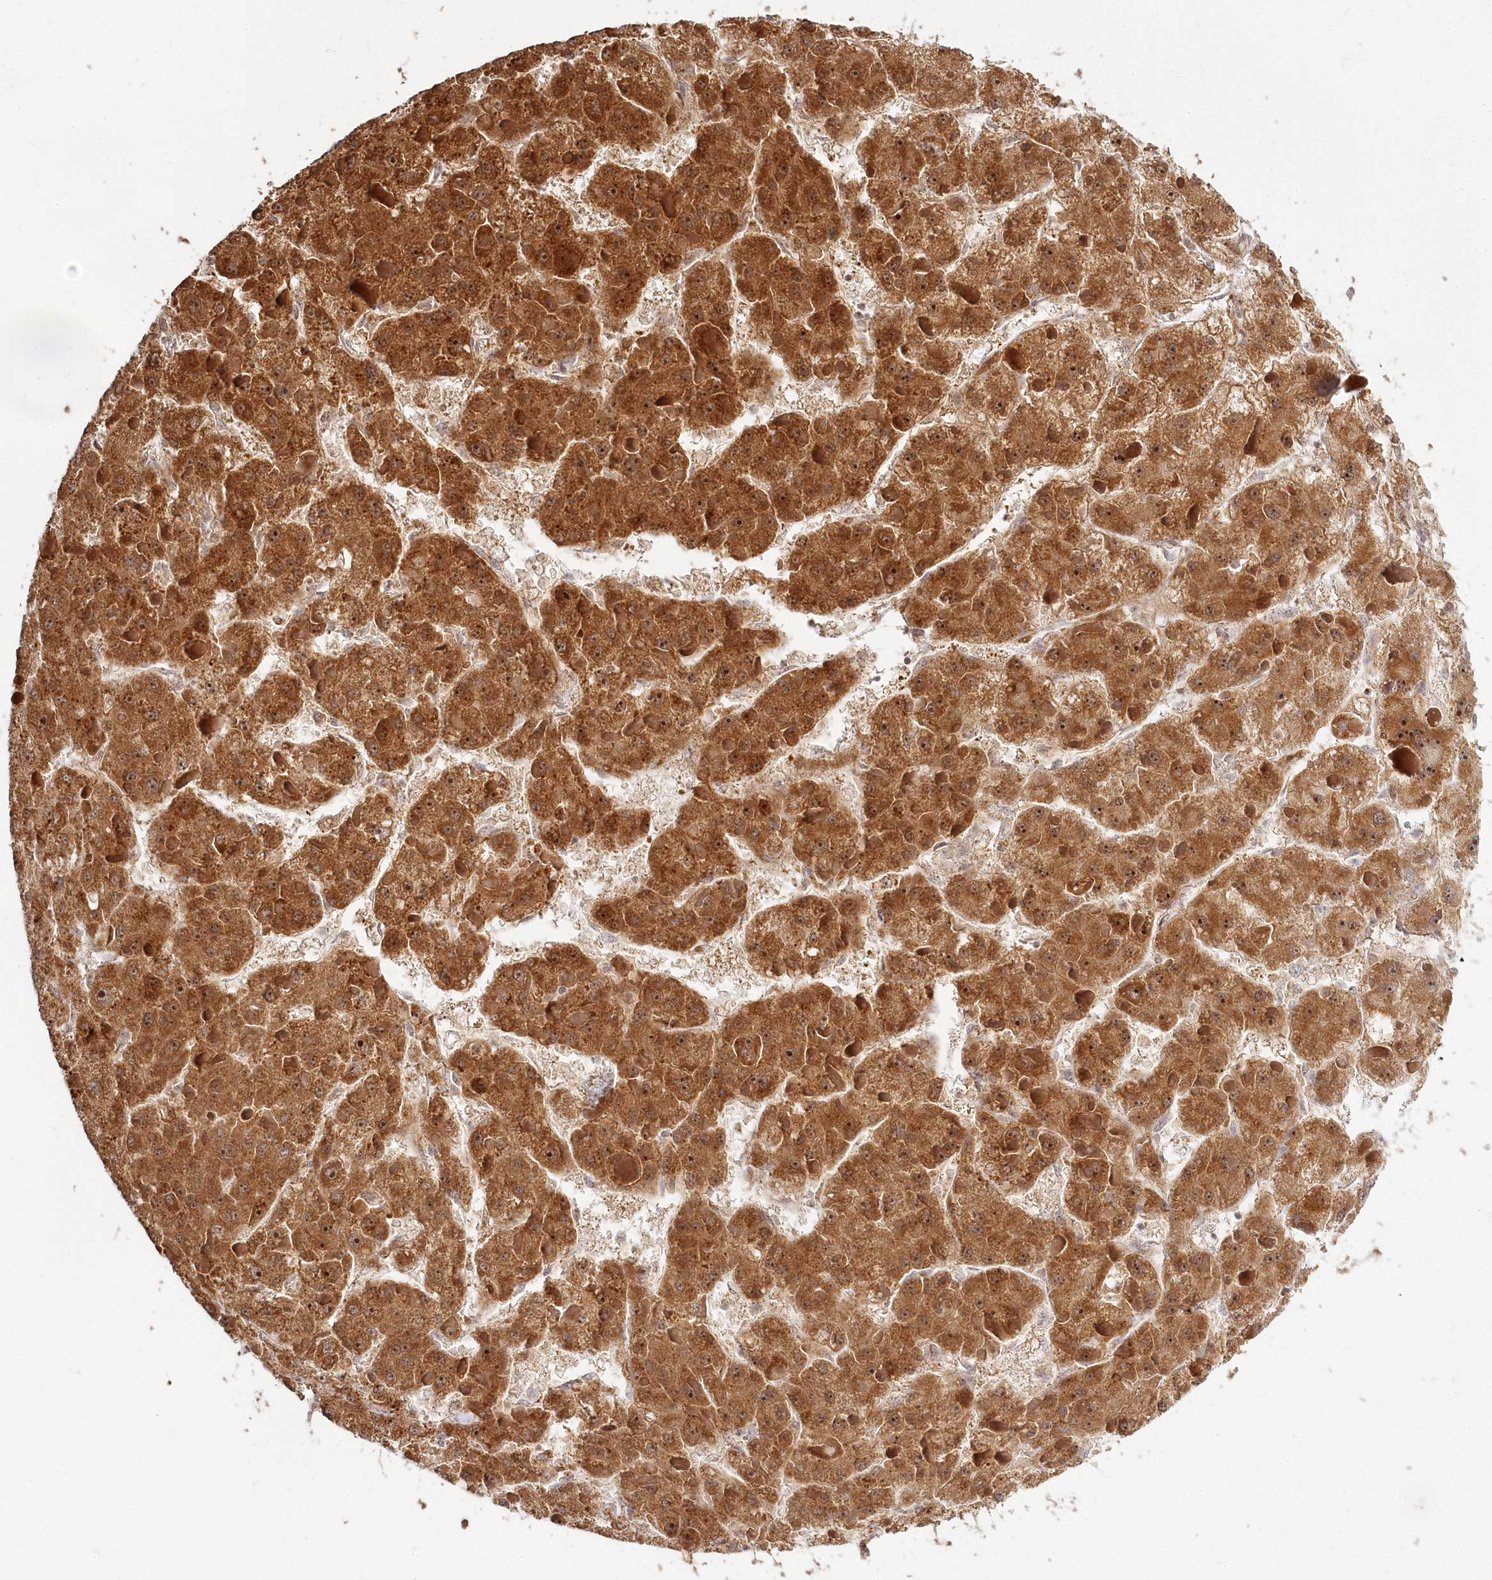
{"staining": {"intensity": "strong", "quantity": ">75%", "location": "cytoplasmic/membranous,nuclear"}, "tissue": "liver cancer", "cell_type": "Tumor cells", "image_type": "cancer", "snomed": [{"axis": "morphology", "description": "Carcinoma, Hepatocellular, NOS"}, {"axis": "topography", "description": "Liver"}], "caption": "Strong cytoplasmic/membranous and nuclear staining for a protein is appreciated in approximately >75% of tumor cells of liver hepatocellular carcinoma using immunohistochemistry (IHC).", "gene": "RTN4IP1", "patient": {"sex": "female", "age": 73}}